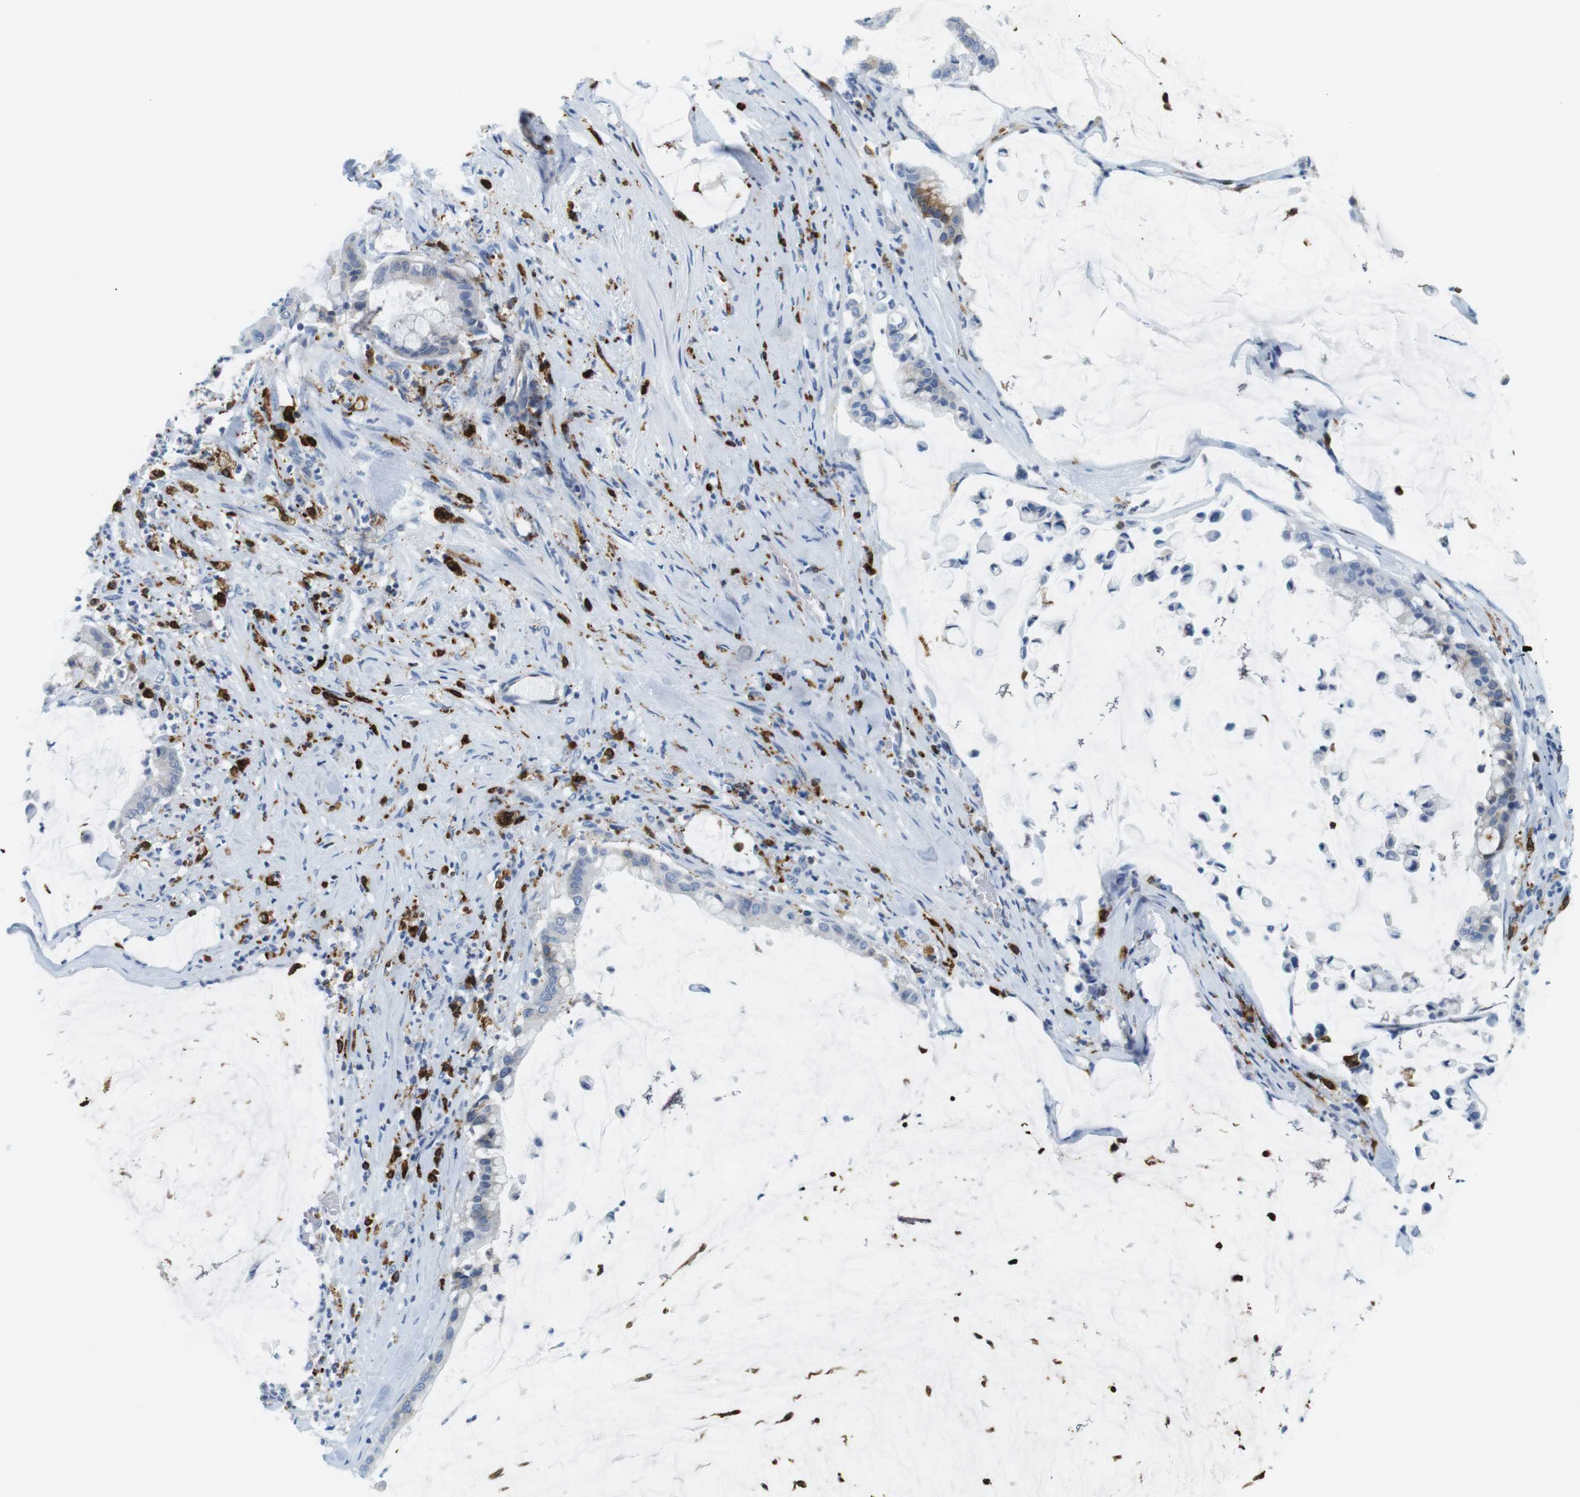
{"staining": {"intensity": "moderate", "quantity": "<25%", "location": "cytoplasmic/membranous"}, "tissue": "pancreatic cancer", "cell_type": "Tumor cells", "image_type": "cancer", "snomed": [{"axis": "morphology", "description": "Adenocarcinoma, NOS"}, {"axis": "topography", "description": "Pancreas"}], "caption": "This image exhibits IHC staining of human pancreatic cancer, with low moderate cytoplasmic/membranous expression in approximately <25% of tumor cells.", "gene": "CIITA", "patient": {"sex": "male", "age": 41}}